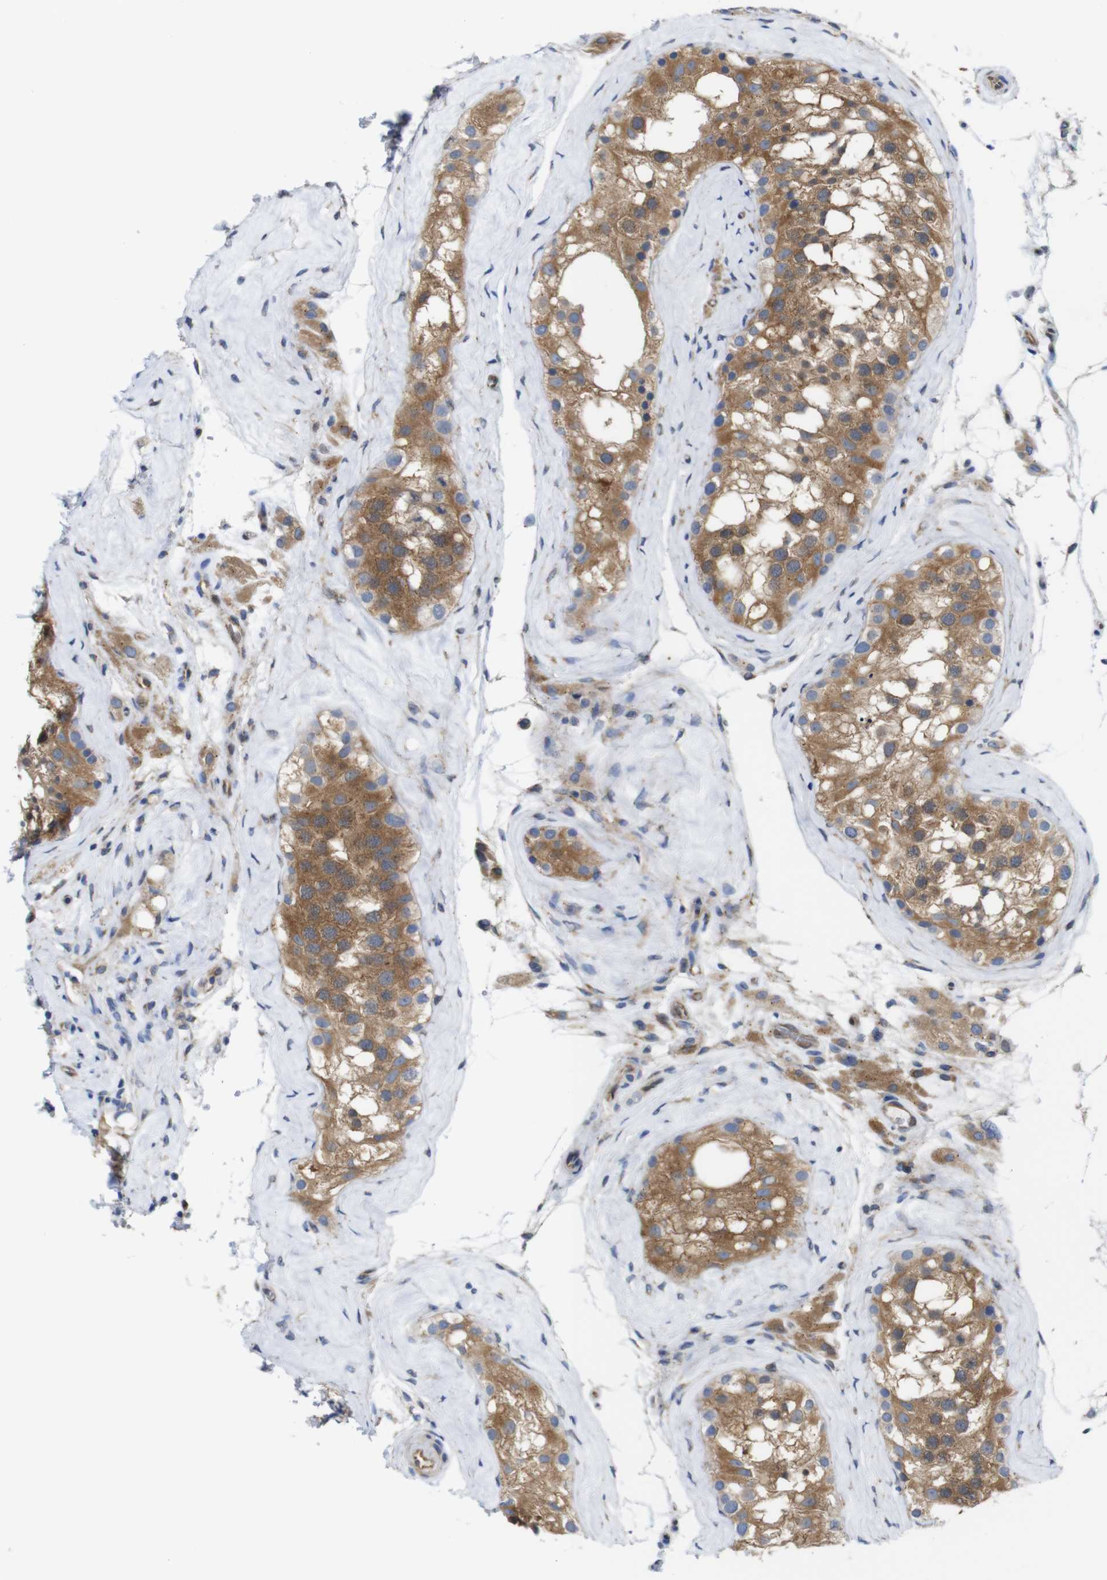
{"staining": {"intensity": "moderate", "quantity": ">75%", "location": "cytoplasmic/membranous"}, "tissue": "testis", "cell_type": "Cells in seminiferous ducts", "image_type": "normal", "snomed": [{"axis": "morphology", "description": "Normal tissue, NOS"}, {"axis": "morphology", "description": "Seminoma, NOS"}, {"axis": "topography", "description": "Testis"}], "caption": "The photomicrograph exhibits a brown stain indicating the presence of a protein in the cytoplasmic/membranous of cells in seminiferous ducts in testis. Using DAB (3,3'-diaminobenzidine) (brown) and hematoxylin (blue) stains, captured at high magnification using brightfield microscopy.", "gene": "DDRGK1", "patient": {"sex": "male", "age": 71}}